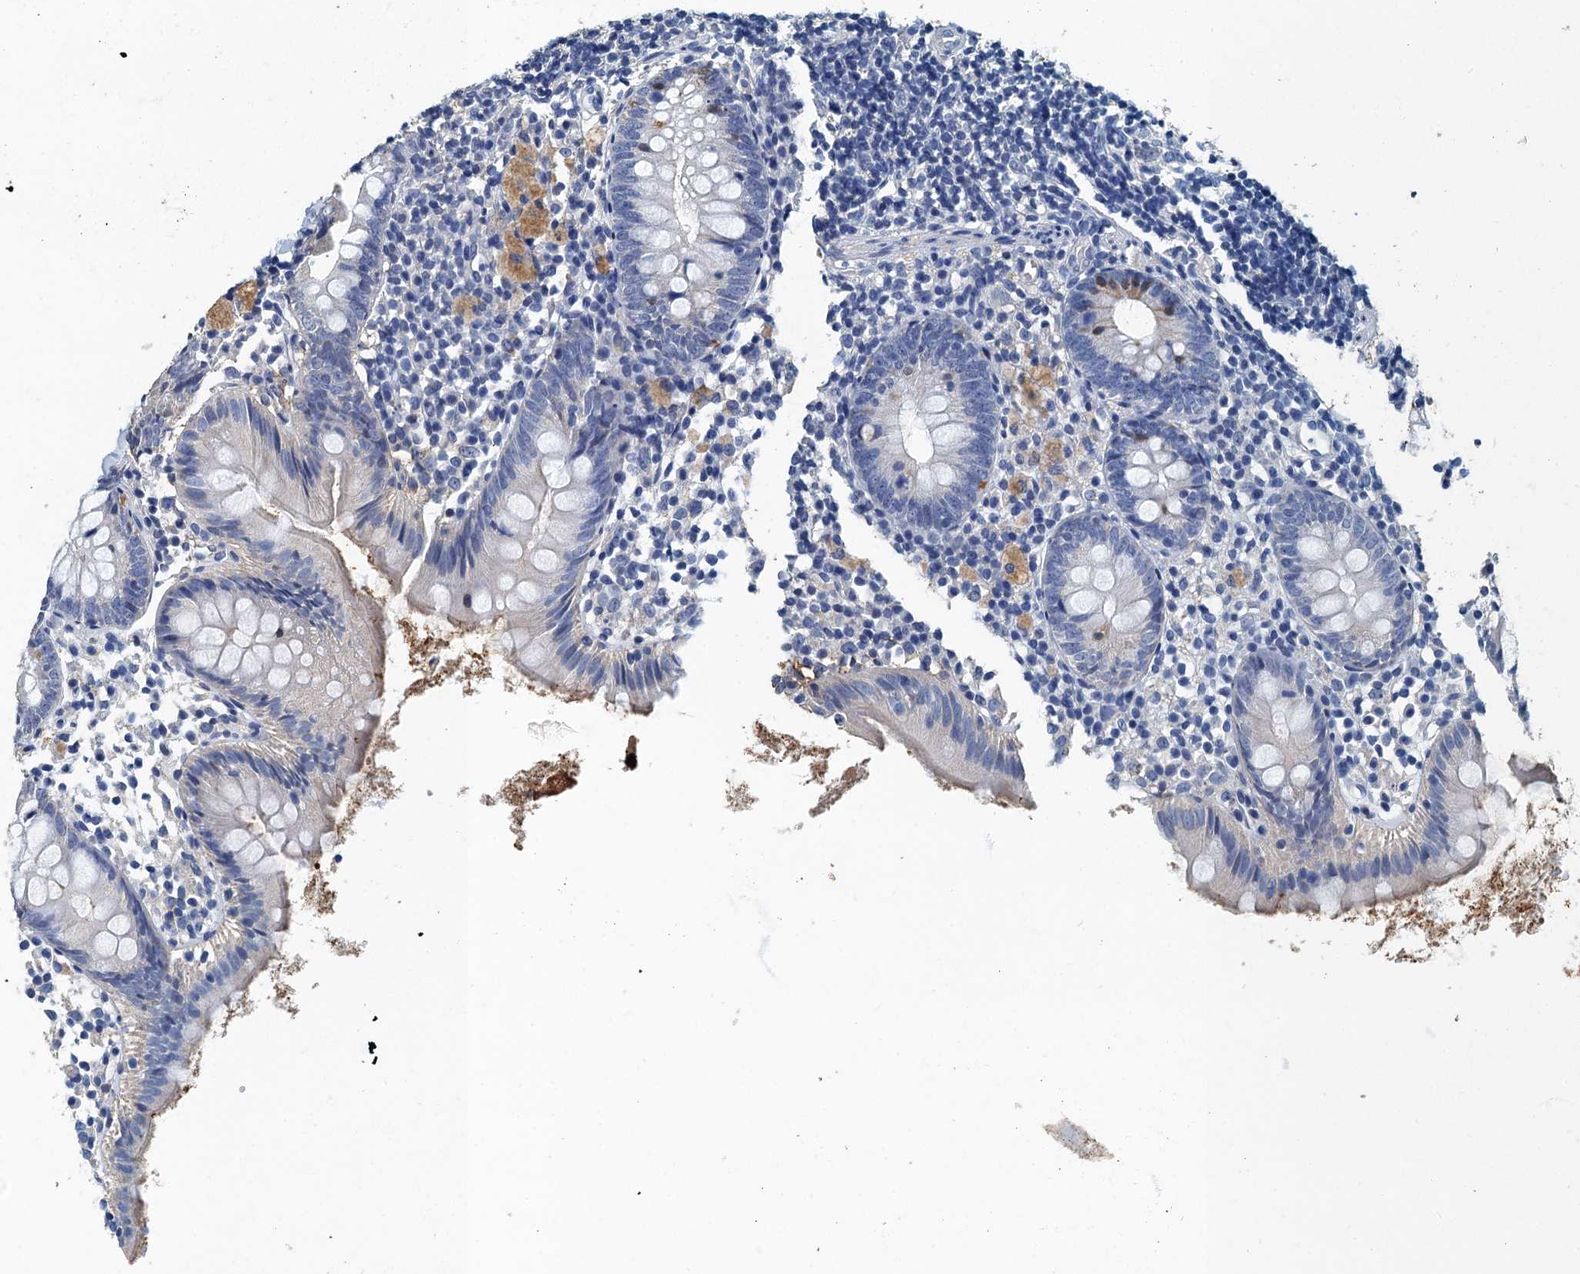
{"staining": {"intensity": "negative", "quantity": "none", "location": "none"}, "tissue": "appendix", "cell_type": "Glandular cells", "image_type": "normal", "snomed": [{"axis": "morphology", "description": "Normal tissue, NOS"}, {"axis": "topography", "description": "Appendix"}], "caption": "The immunohistochemistry image has no significant positivity in glandular cells of appendix.", "gene": "GADL1", "patient": {"sex": "female", "age": 20}}